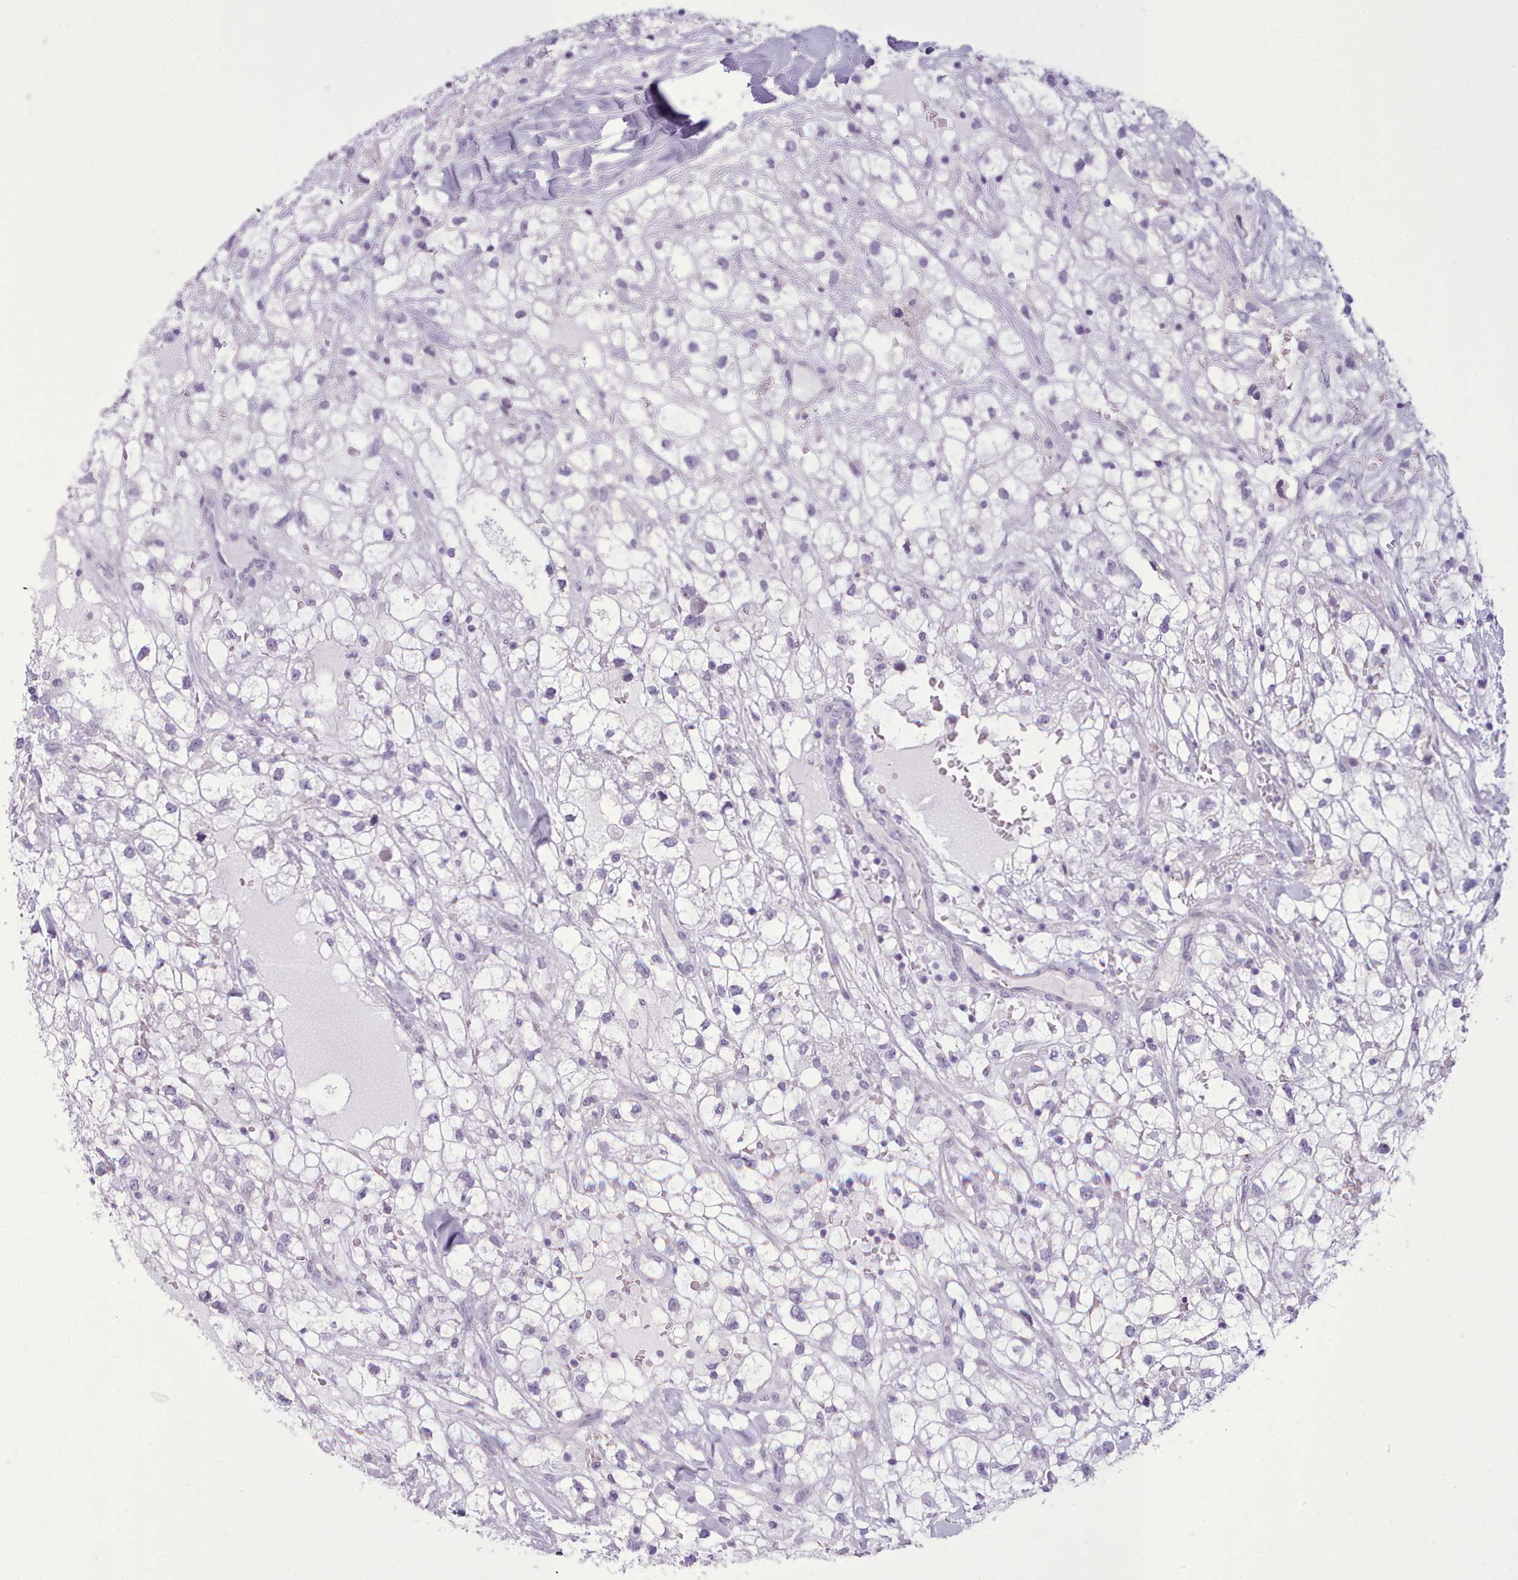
{"staining": {"intensity": "negative", "quantity": "none", "location": "none"}, "tissue": "renal cancer", "cell_type": "Tumor cells", "image_type": "cancer", "snomed": [{"axis": "morphology", "description": "Adenocarcinoma, NOS"}, {"axis": "topography", "description": "Kidney"}], "caption": "This is a image of immunohistochemistry staining of adenocarcinoma (renal), which shows no positivity in tumor cells.", "gene": "FBXO48", "patient": {"sex": "male", "age": 59}}